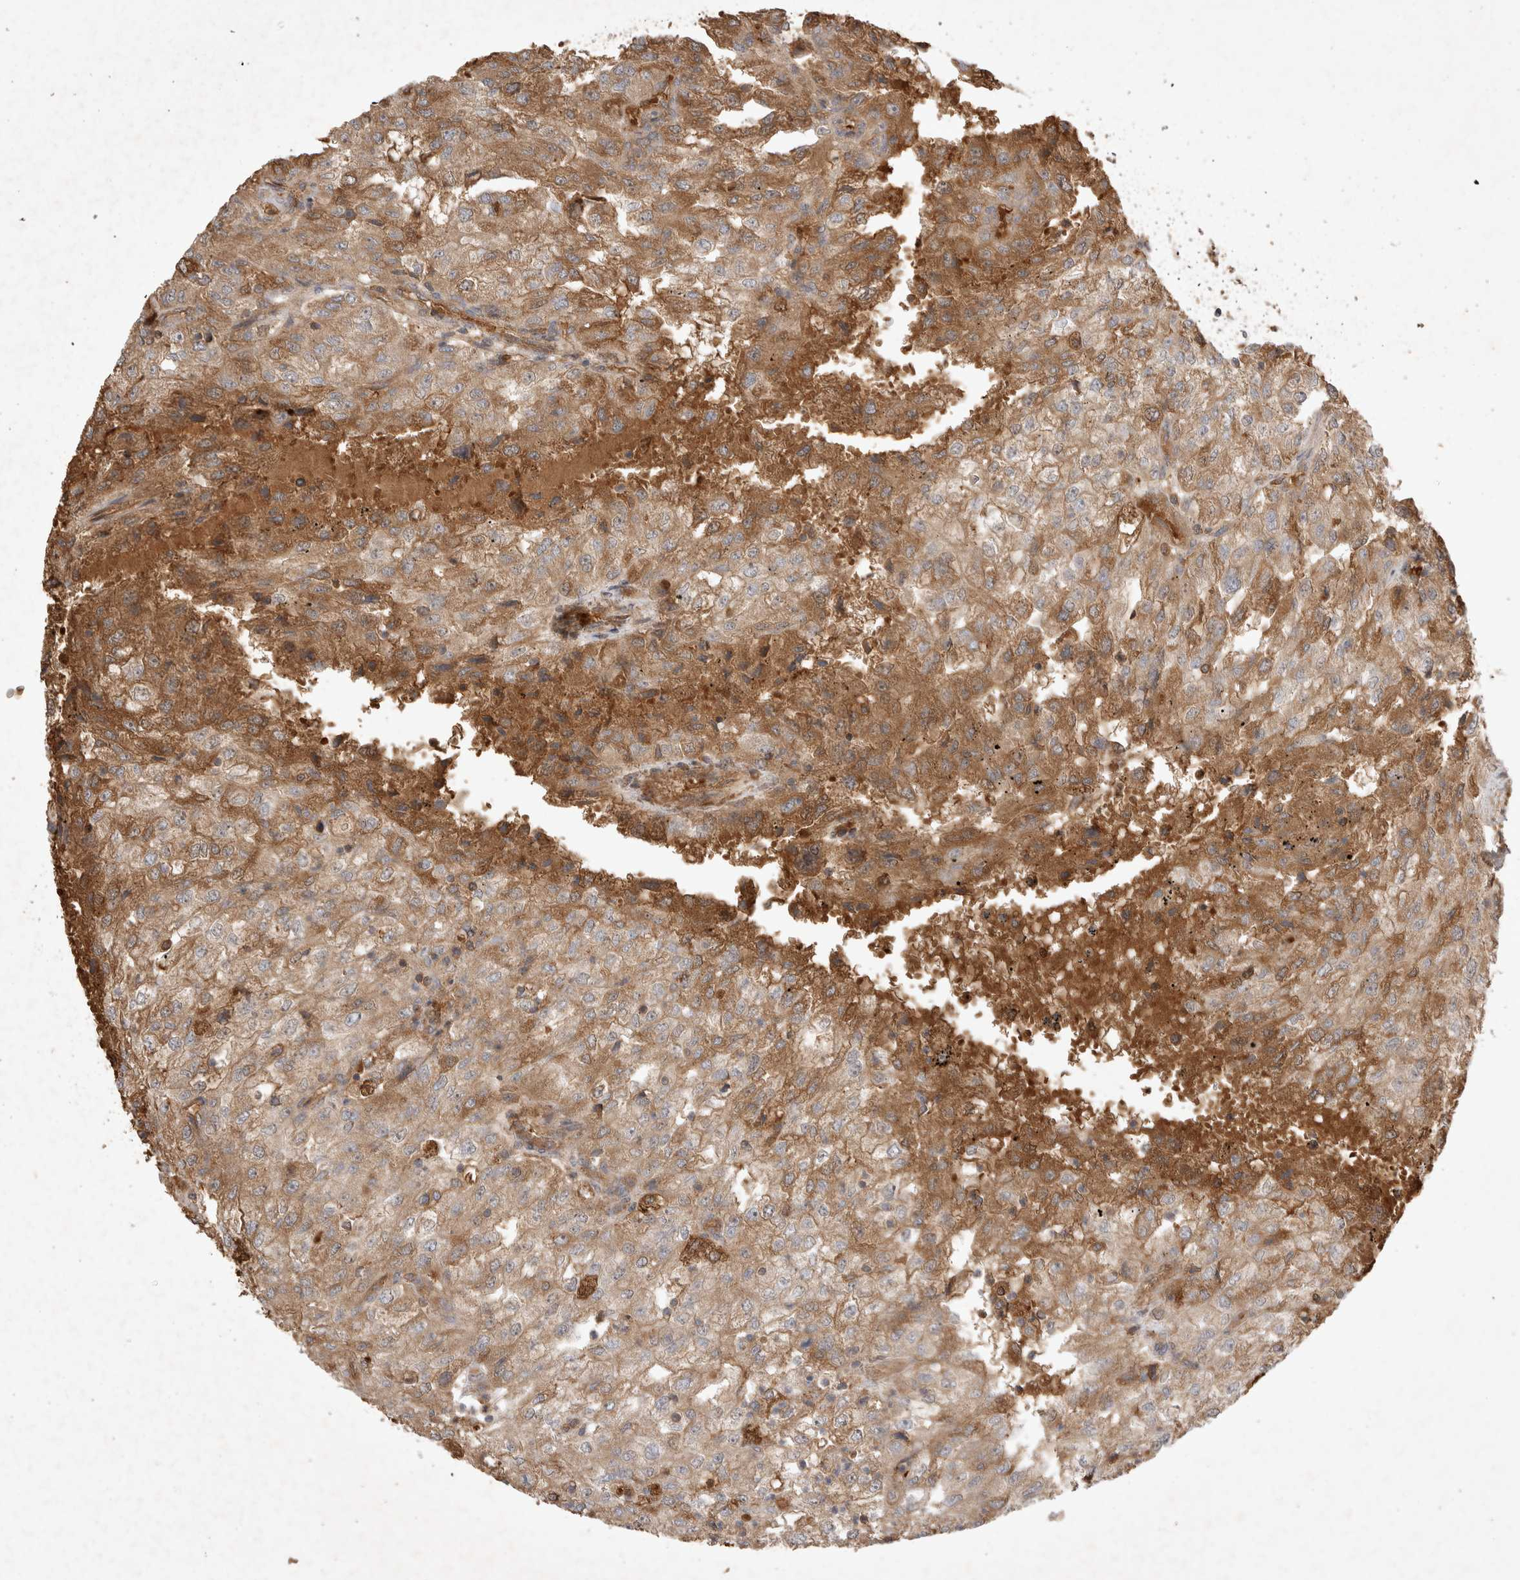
{"staining": {"intensity": "moderate", "quantity": ">75%", "location": "cytoplasmic/membranous"}, "tissue": "renal cancer", "cell_type": "Tumor cells", "image_type": "cancer", "snomed": [{"axis": "morphology", "description": "Adenocarcinoma, NOS"}, {"axis": "topography", "description": "Kidney"}], "caption": "This is a photomicrograph of immunohistochemistry (IHC) staining of renal adenocarcinoma, which shows moderate positivity in the cytoplasmic/membranous of tumor cells.", "gene": "FAM221A", "patient": {"sex": "female", "age": 54}}